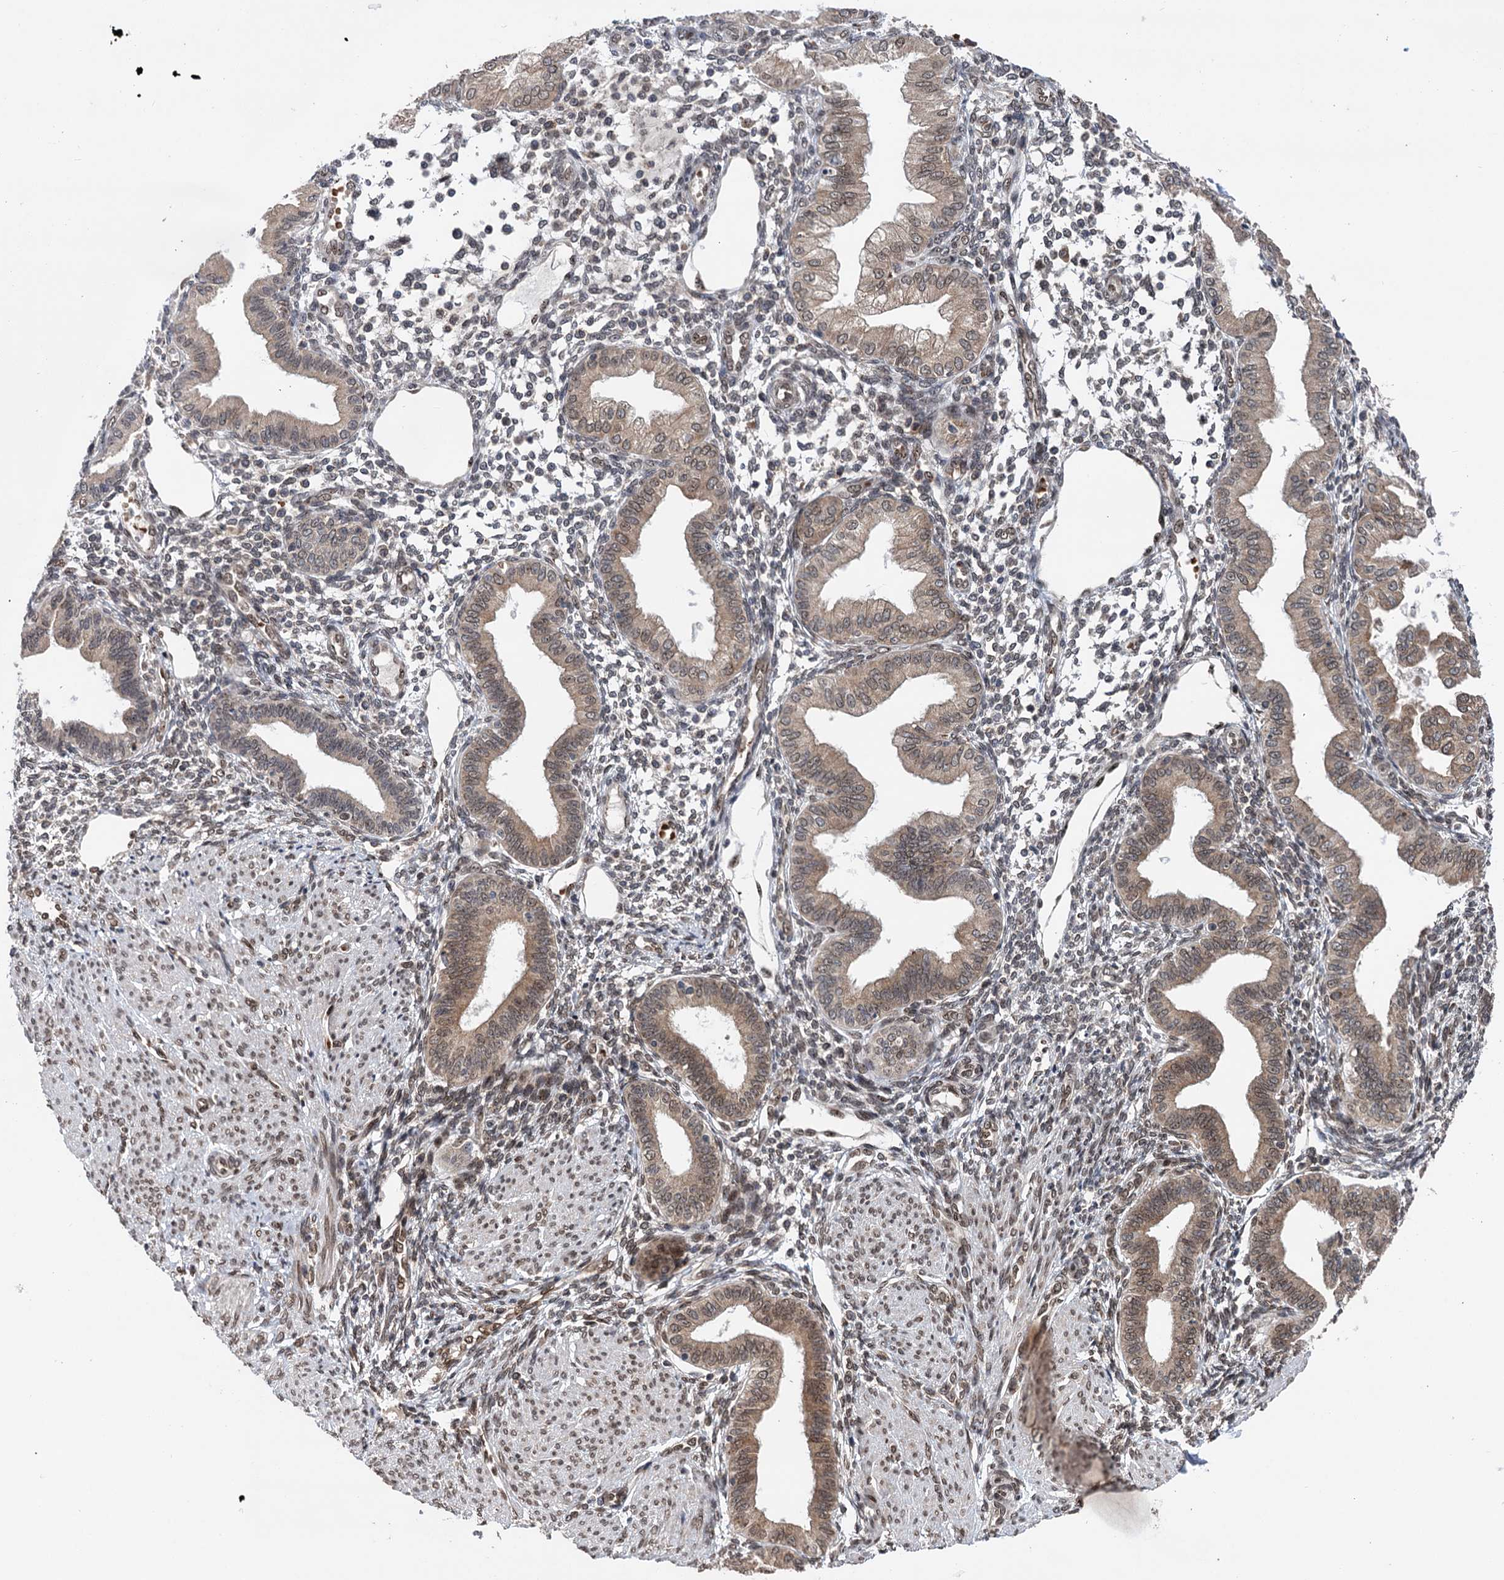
{"staining": {"intensity": "weak", "quantity": "25%-75%", "location": "nuclear"}, "tissue": "endometrium", "cell_type": "Cells in endometrial stroma", "image_type": "normal", "snomed": [{"axis": "morphology", "description": "Normal tissue, NOS"}, {"axis": "topography", "description": "Endometrium"}], "caption": "This image displays immunohistochemistry (IHC) staining of unremarkable human endometrium, with low weak nuclear staining in approximately 25%-75% of cells in endometrial stroma.", "gene": "MESD", "patient": {"sex": "female", "age": 53}}